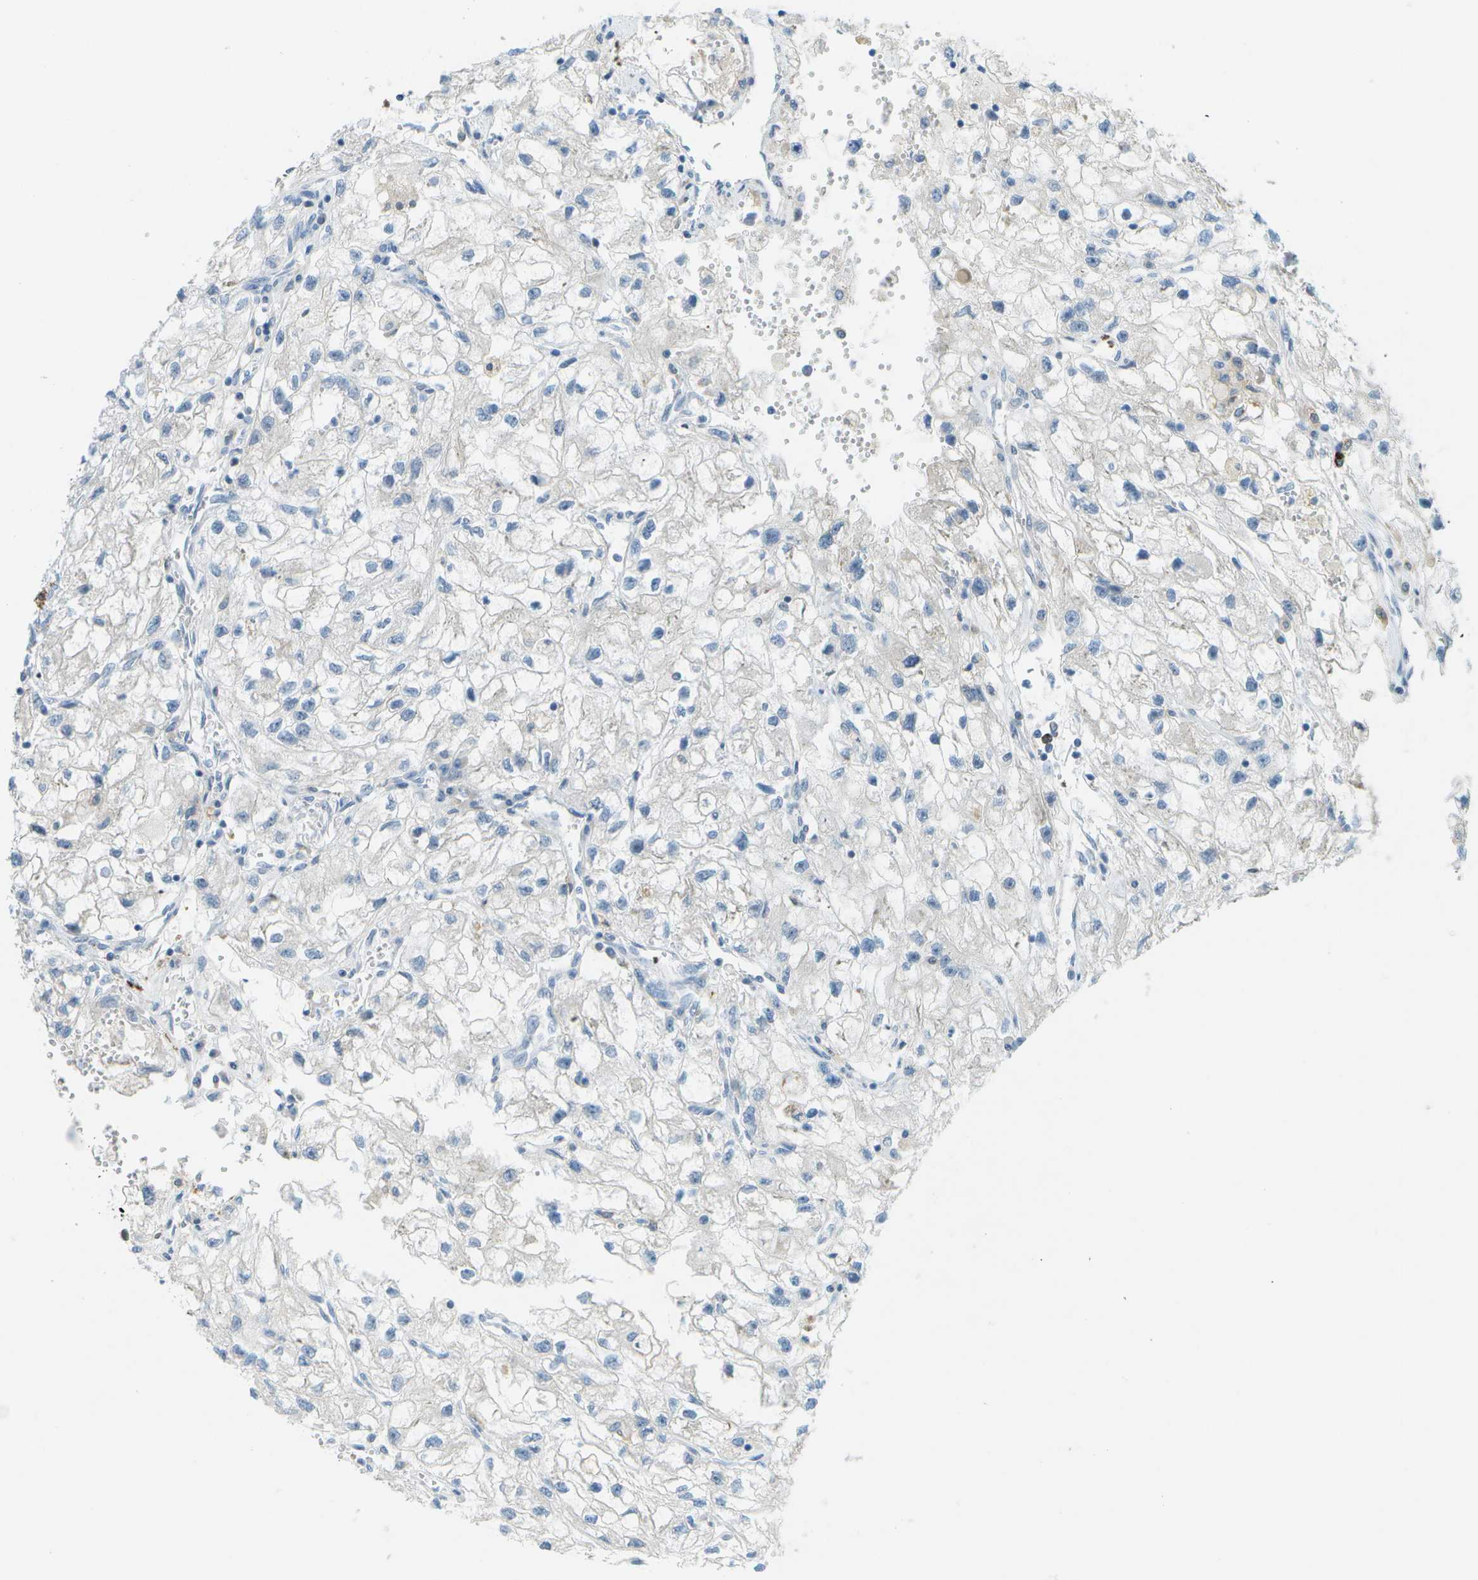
{"staining": {"intensity": "negative", "quantity": "none", "location": "none"}, "tissue": "renal cancer", "cell_type": "Tumor cells", "image_type": "cancer", "snomed": [{"axis": "morphology", "description": "Adenocarcinoma, NOS"}, {"axis": "topography", "description": "Kidney"}], "caption": "Micrograph shows no protein staining in tumor cells of adenocarcinoma (renal) tissue.", "gene": "CDH23", "patient": {"sex": "female", "age": 70}}